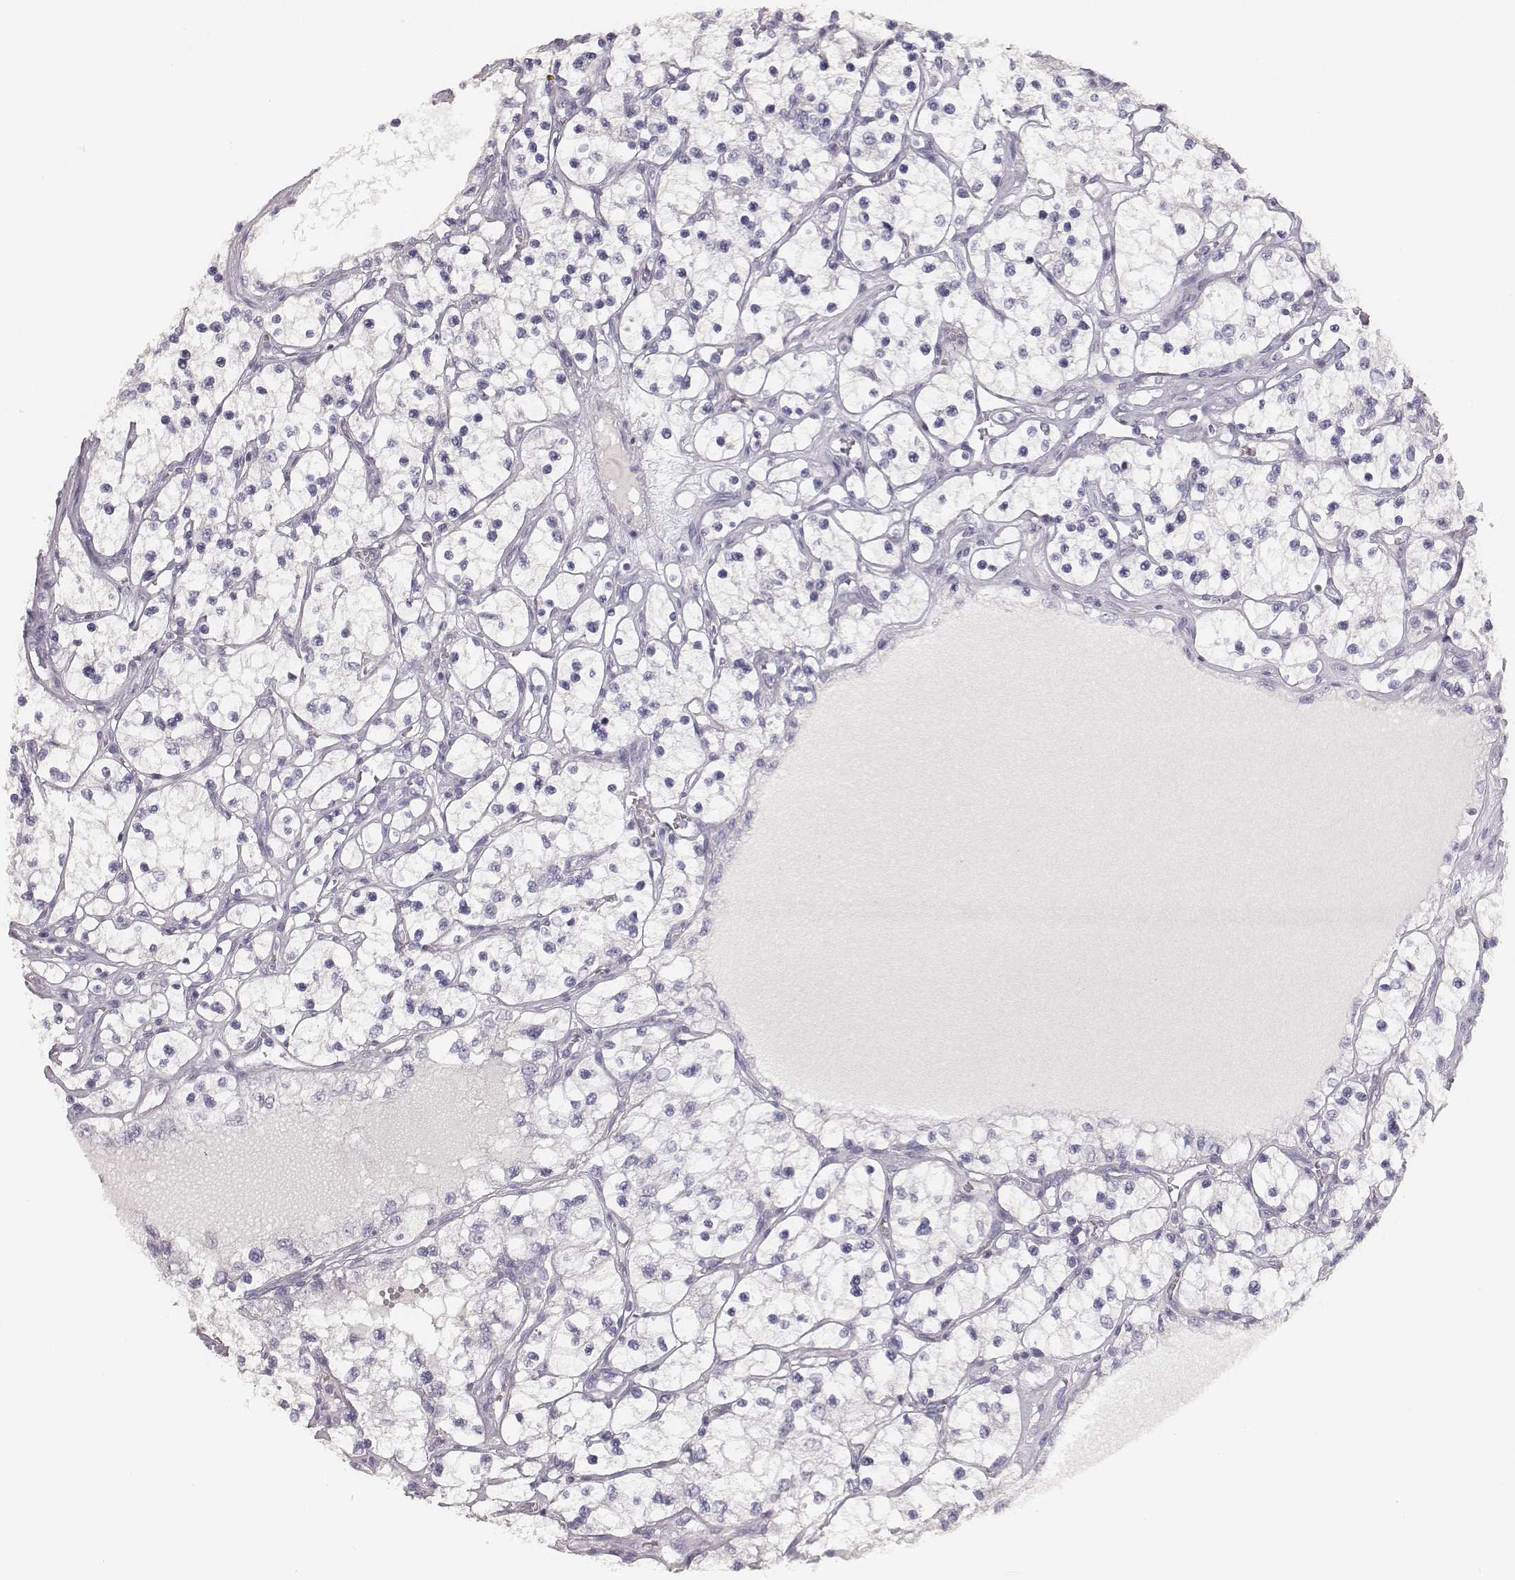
{"staining": {"intensity": "negative", "quantity": "none", "location": "none"}, "tissue": "renal cancer", "cell_type": "Tumor cells", "image_type": "cancer", "snomed": [{"axis": "morphology", "description": "Adenocarcinoma, NOS"}, {"axis": "topography", "description": "Kidney"}], "caption": "Tumor cells are negative for brown protein staining in adenocarcinoma (renal).", "gene": "MYH6", "patient": {"sex": "female", "age": 69}}